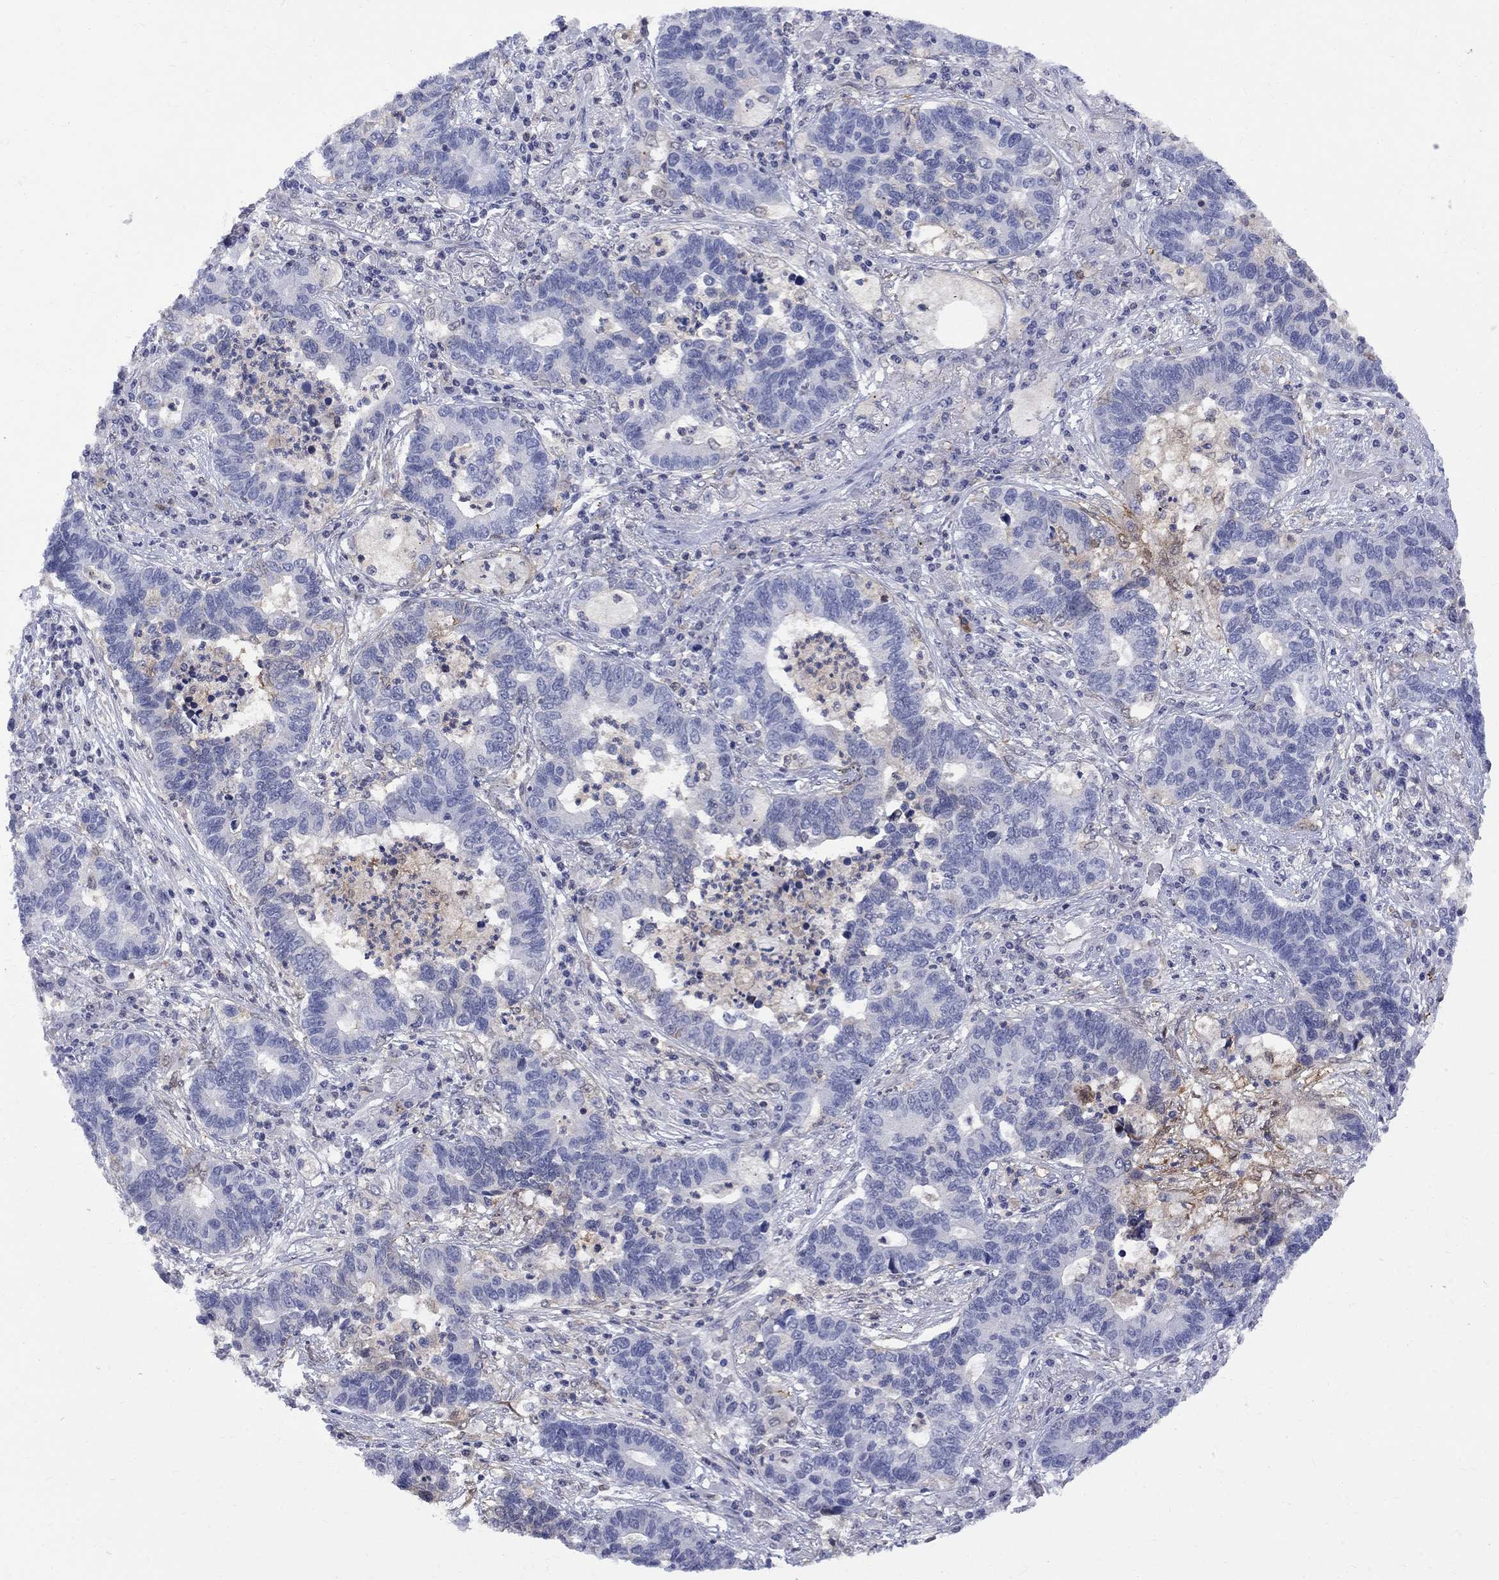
{"staining": {"intensity": "negative", "quantity": "none", "location": "none"}, "tissue": "lung cancer", "cell_type": "Tumor cells", "image_type": "cancer", "snomed": [{"axis": "morphology", "description": "Adenocarcinoma, NOS"}, {"axis": "topography", "description": "Lung"}], "caption": "Lung cancer was stained to show a protein in brown. There is no significant staining in tumor cells.", "gene": "HKDC1", "patient": {"sex": "female", "age": 57}}